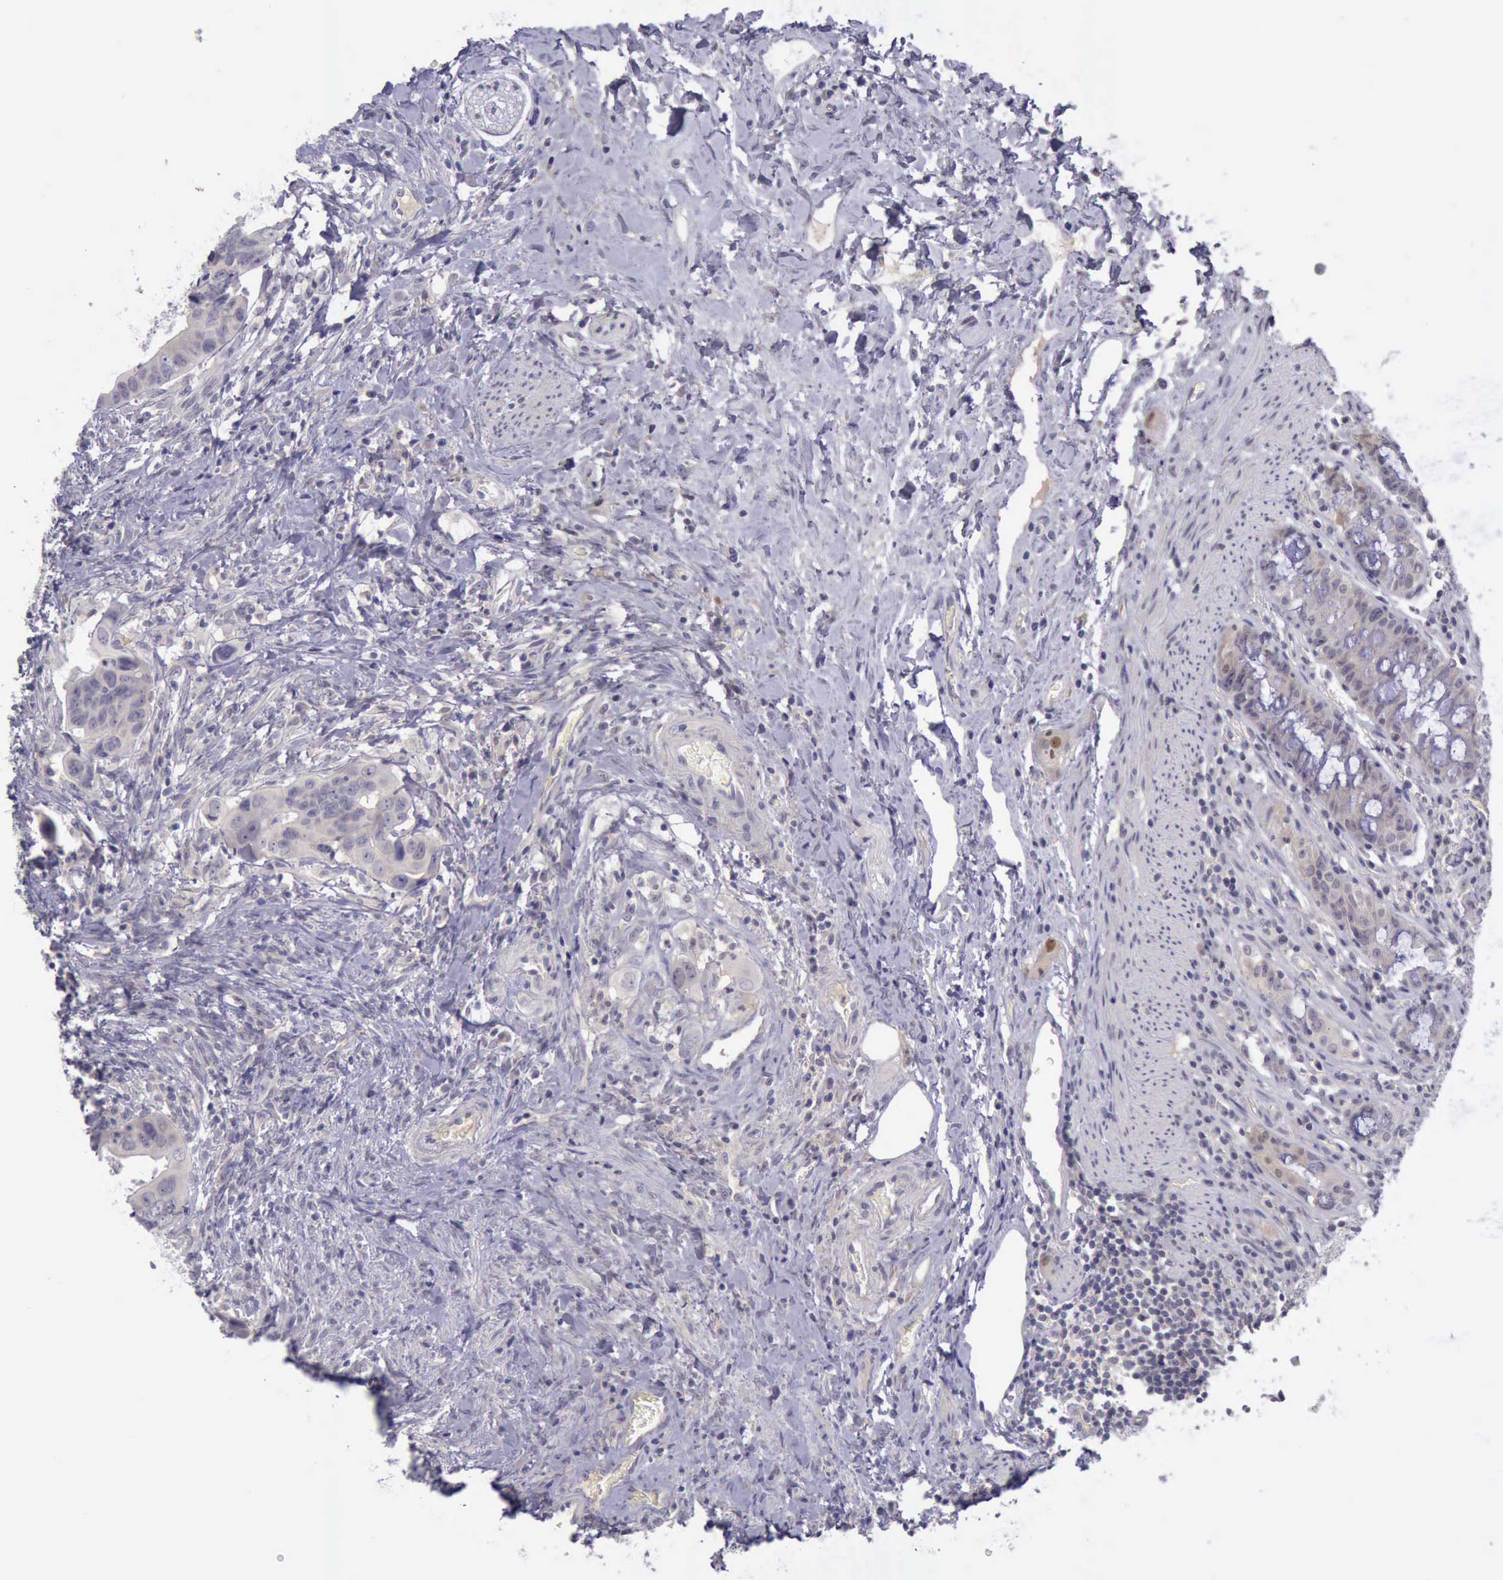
{"staining": {"intensity": "negative", "quantity": "none", "location": "none"}, "tissue": "colorectal cancer", "cell_type": "Tumor cells", "image_type": "cancer", "snomed": [{"axis": "morphology", "description": "Adenocarcinoma, NOS"}, {"axis": "topography", "description": "Rectum"}], "caption": "Human adenocarcinoma (colorectal) stained for a protein using immunohistochemistry exhibits no staining in tumor cells.", "gene": "ARNT2", "patient": {"sex": "male", "age": 53}}